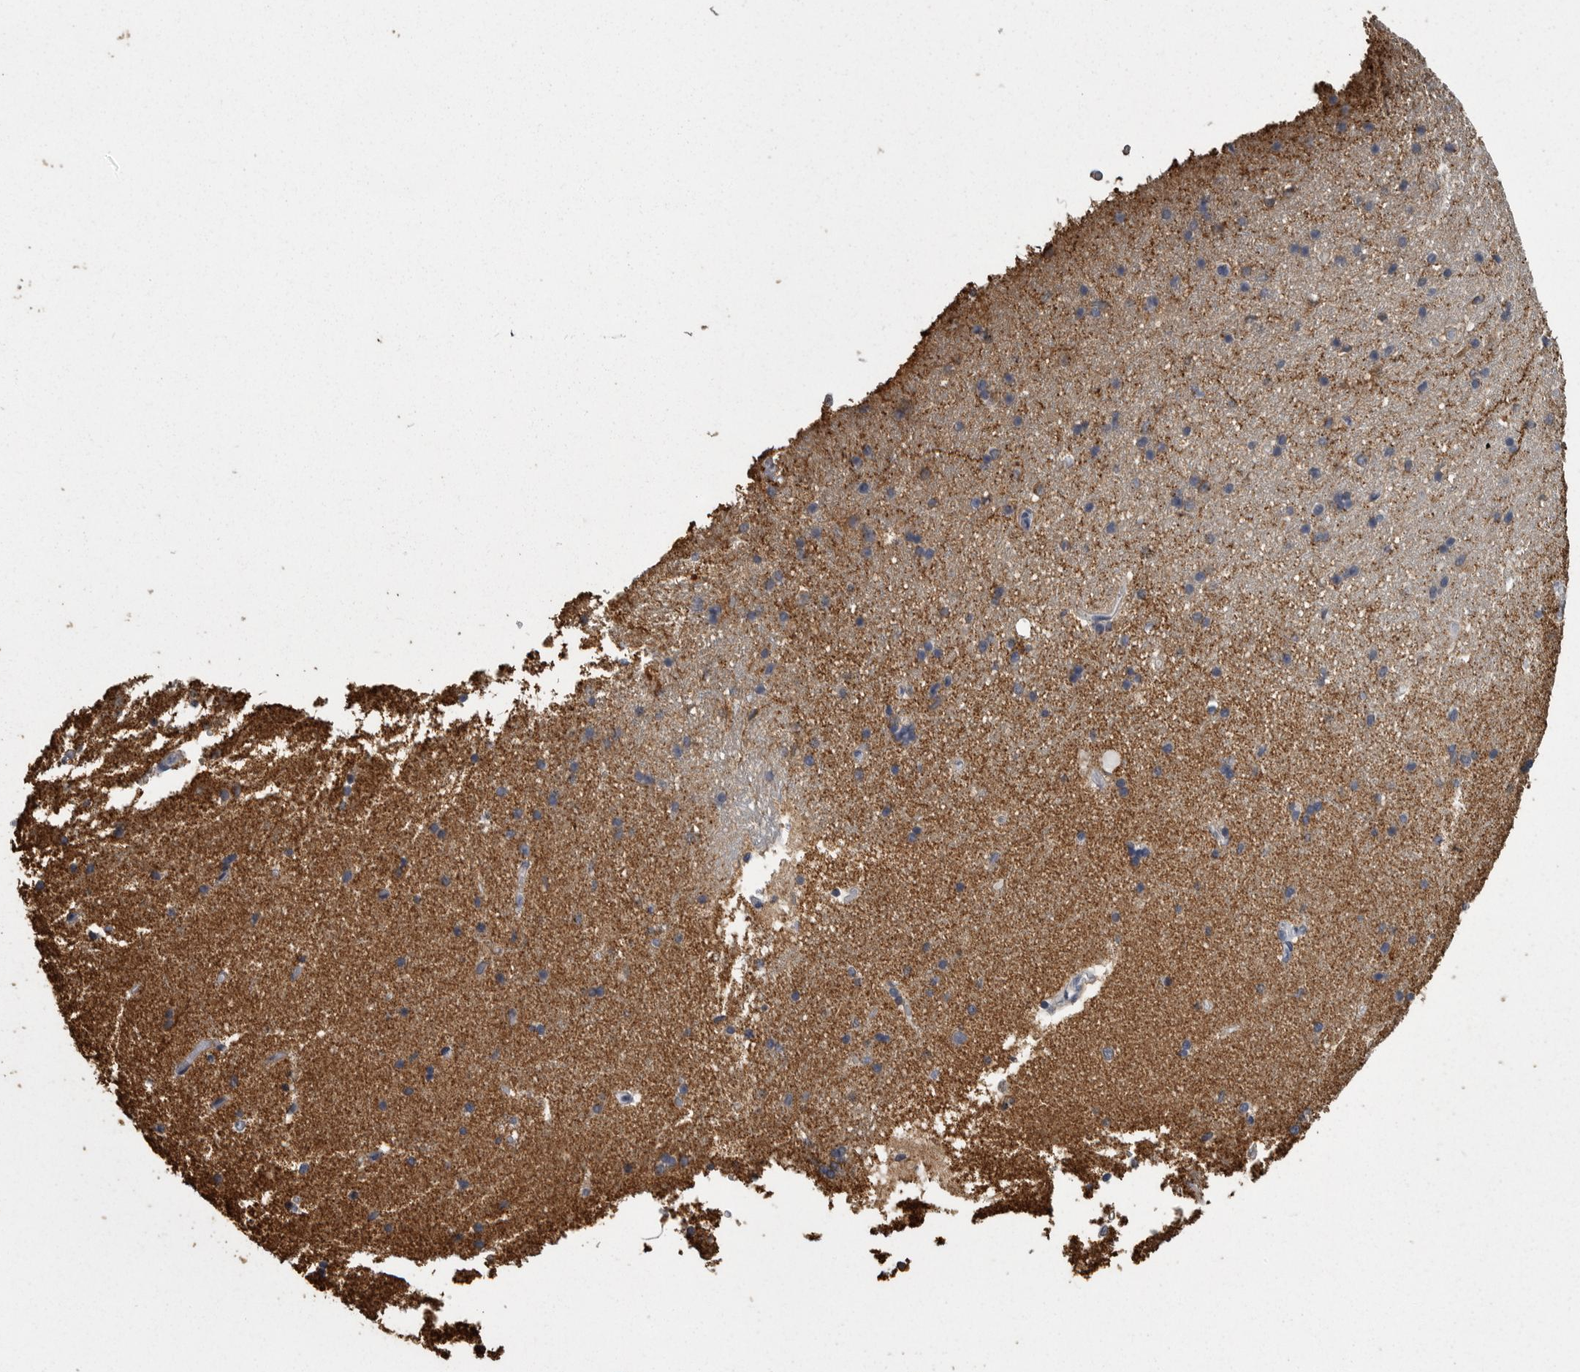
{"staining": {"intensity": "weak", "quantity": "<25%", "location": "cytoplasmic/membranous"}, "tissue": "hippocampus", "cell_type": "Glial cells", "image_type": "normal", "snomed": [{"axis": "morphology", "description": "Normal tissue, NOS"}, {"axis": "topography", "description": "Hippocampus"}], "caption": "High power microscopy histopathology image of an immunohistochemistry (IHC) histopathology image of normal hippocampus, revealing no significant positivity in glial cells. The staining was performed using DAB to visualize the protein expression in brown, while the nuclei were stained in blue with hematoxylin (Magnification: 20x).", "gene": "FRK", "patient": {"sex": "male", "age": 45}}